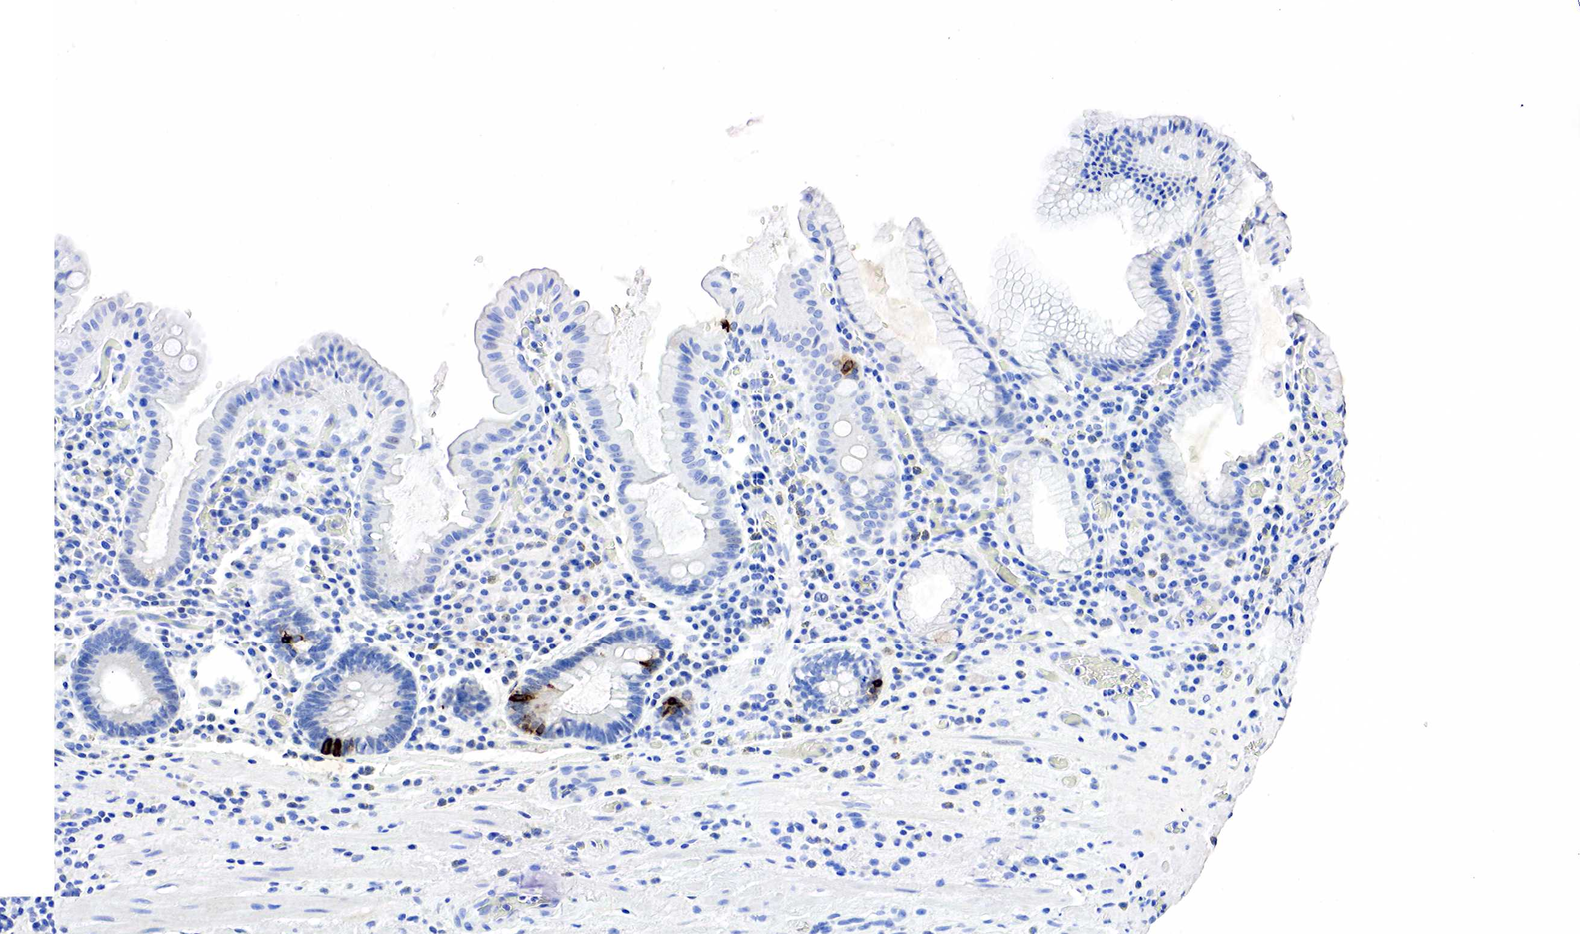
{"staining": {"intensity": "strong", "quantity": "<25%", "location": "cytoplasmic/membranous,nuclear"}, "tissue": "stomach", "cell_type": "Glandular cells", "image_type": "normal", "snomed": [{"axis": "morphology", "description": "Normal tissue, NOS"}, {"axis": "topography", "description": "Stomach, lower"}, {"axis": "topography", "description": "Duodenum"}], "caption": "Glandular cells display medium levels of strong cytoplasmic/membranous,nuclear positivity in about <25% of cells in benign stomach. The staining was performed using DAB (3,3'-diaminobenzidine), with brown indicating positive protein expression. Nuclei are stained blue with hematoxylin.", "gene": "SST", "patient": {"sex": "male", "age": 84}}